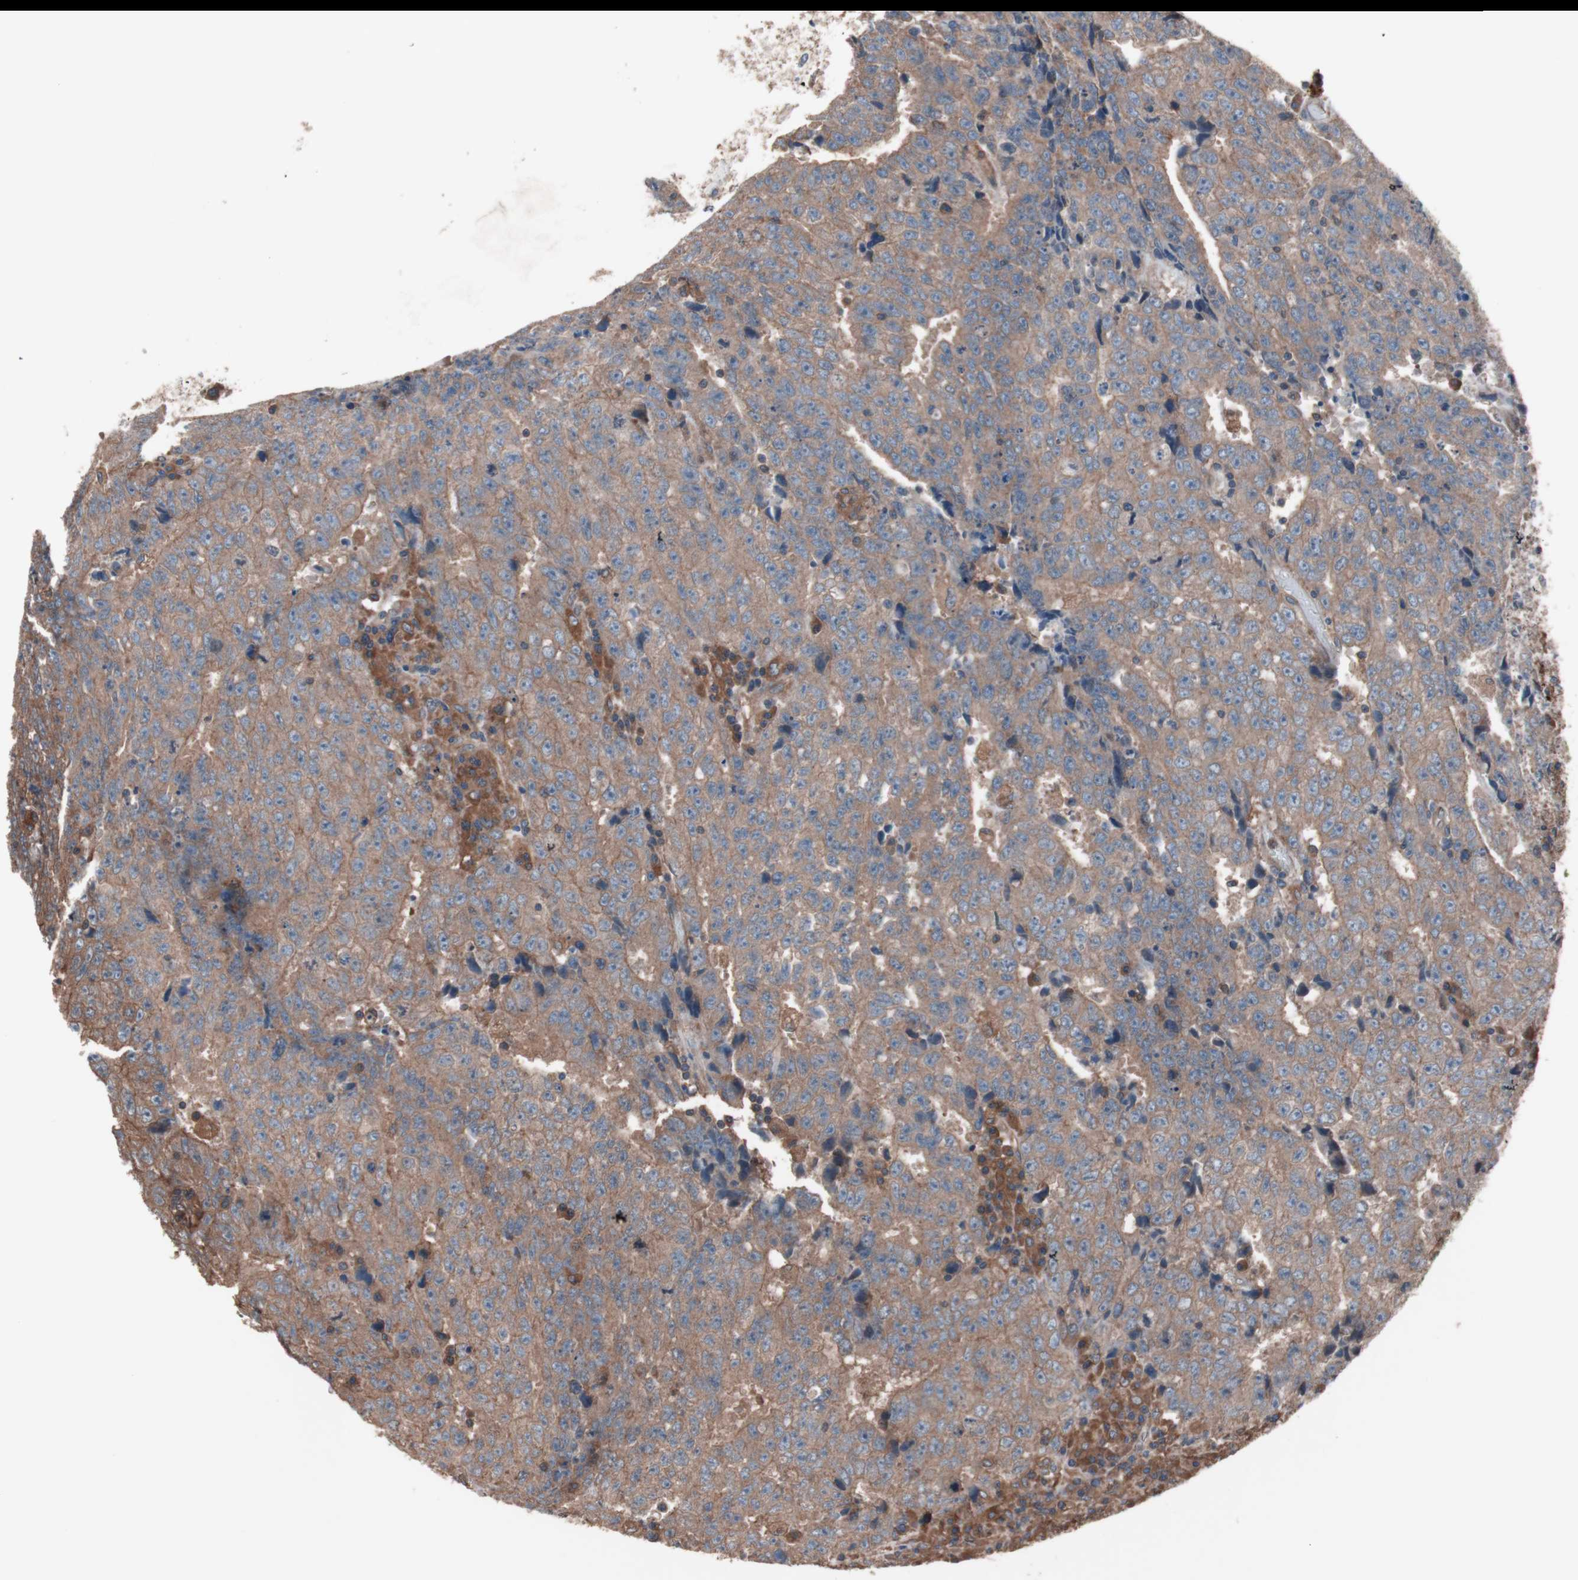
{"staining": {"intensity": "moderate", "quantity": ">75%", "location": "cytoplasmic/membranous"}, "tissue": "testis cancer", "cell_type": "Tumor cells", "image_type": "cancer", "snomed": [{"axis": "morphology", "description": "Necrosis, NOS"}, {"axis": "morphology", "description": "Carcinoma, Embryonal, NOS"}, {"axis": "topography", "description": "Testis"}], "caption": "IHC micrograph of neoplastic tissue: human testis embryonal carcinoma stained using IHC displays medium levels of moderate protein expression localized specifically in the cytoplasmic/membranous of tumor cells, appearing as a cytoplasmic/membranous brown color.", "gene": "ATG7", "patient": {"sex": "male", "age": 19}}